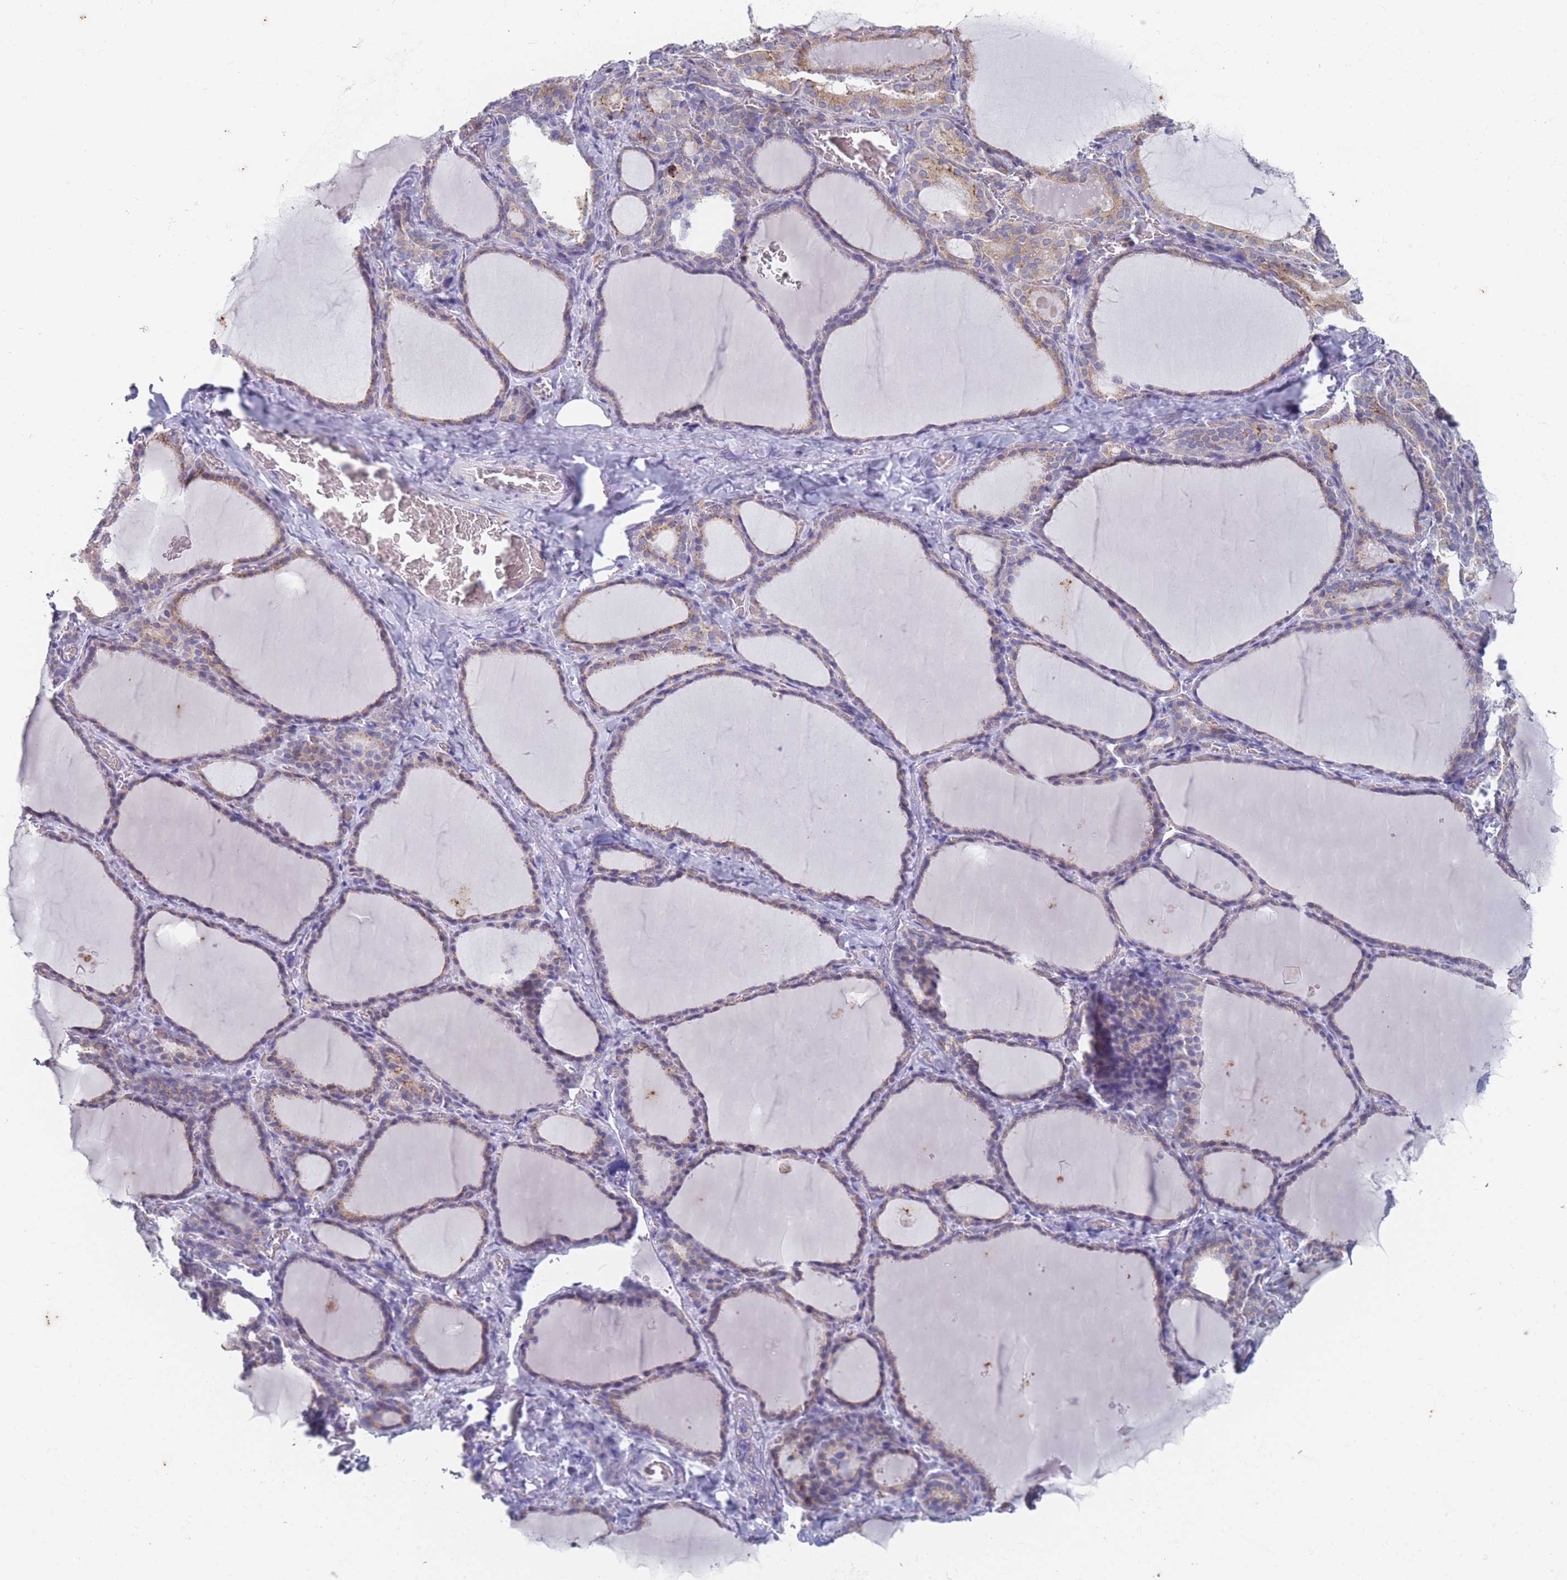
{"staining": {"intensity": "strong", "quantity": "25%-75%", "location": "cytoplasmic/membranous"}, "tissue": "thyroid gland", "cell_type": "Glandular cells", "image_type": "normal", "snomed": [{"axis": "morphology", "description": "Normal tissue, NOS"}, {"axis": "topography", "description": "Thyroid gland"}], "caption": "A histopathology image showing strong cytoplasmic/membranous expression in approximately 25%-75% of glandular cells in benign thyroid gland, as visualized by brown immunohistochemical staining.", "gene": "TMED10", "patient": {"sex": "female", "age": 39}}